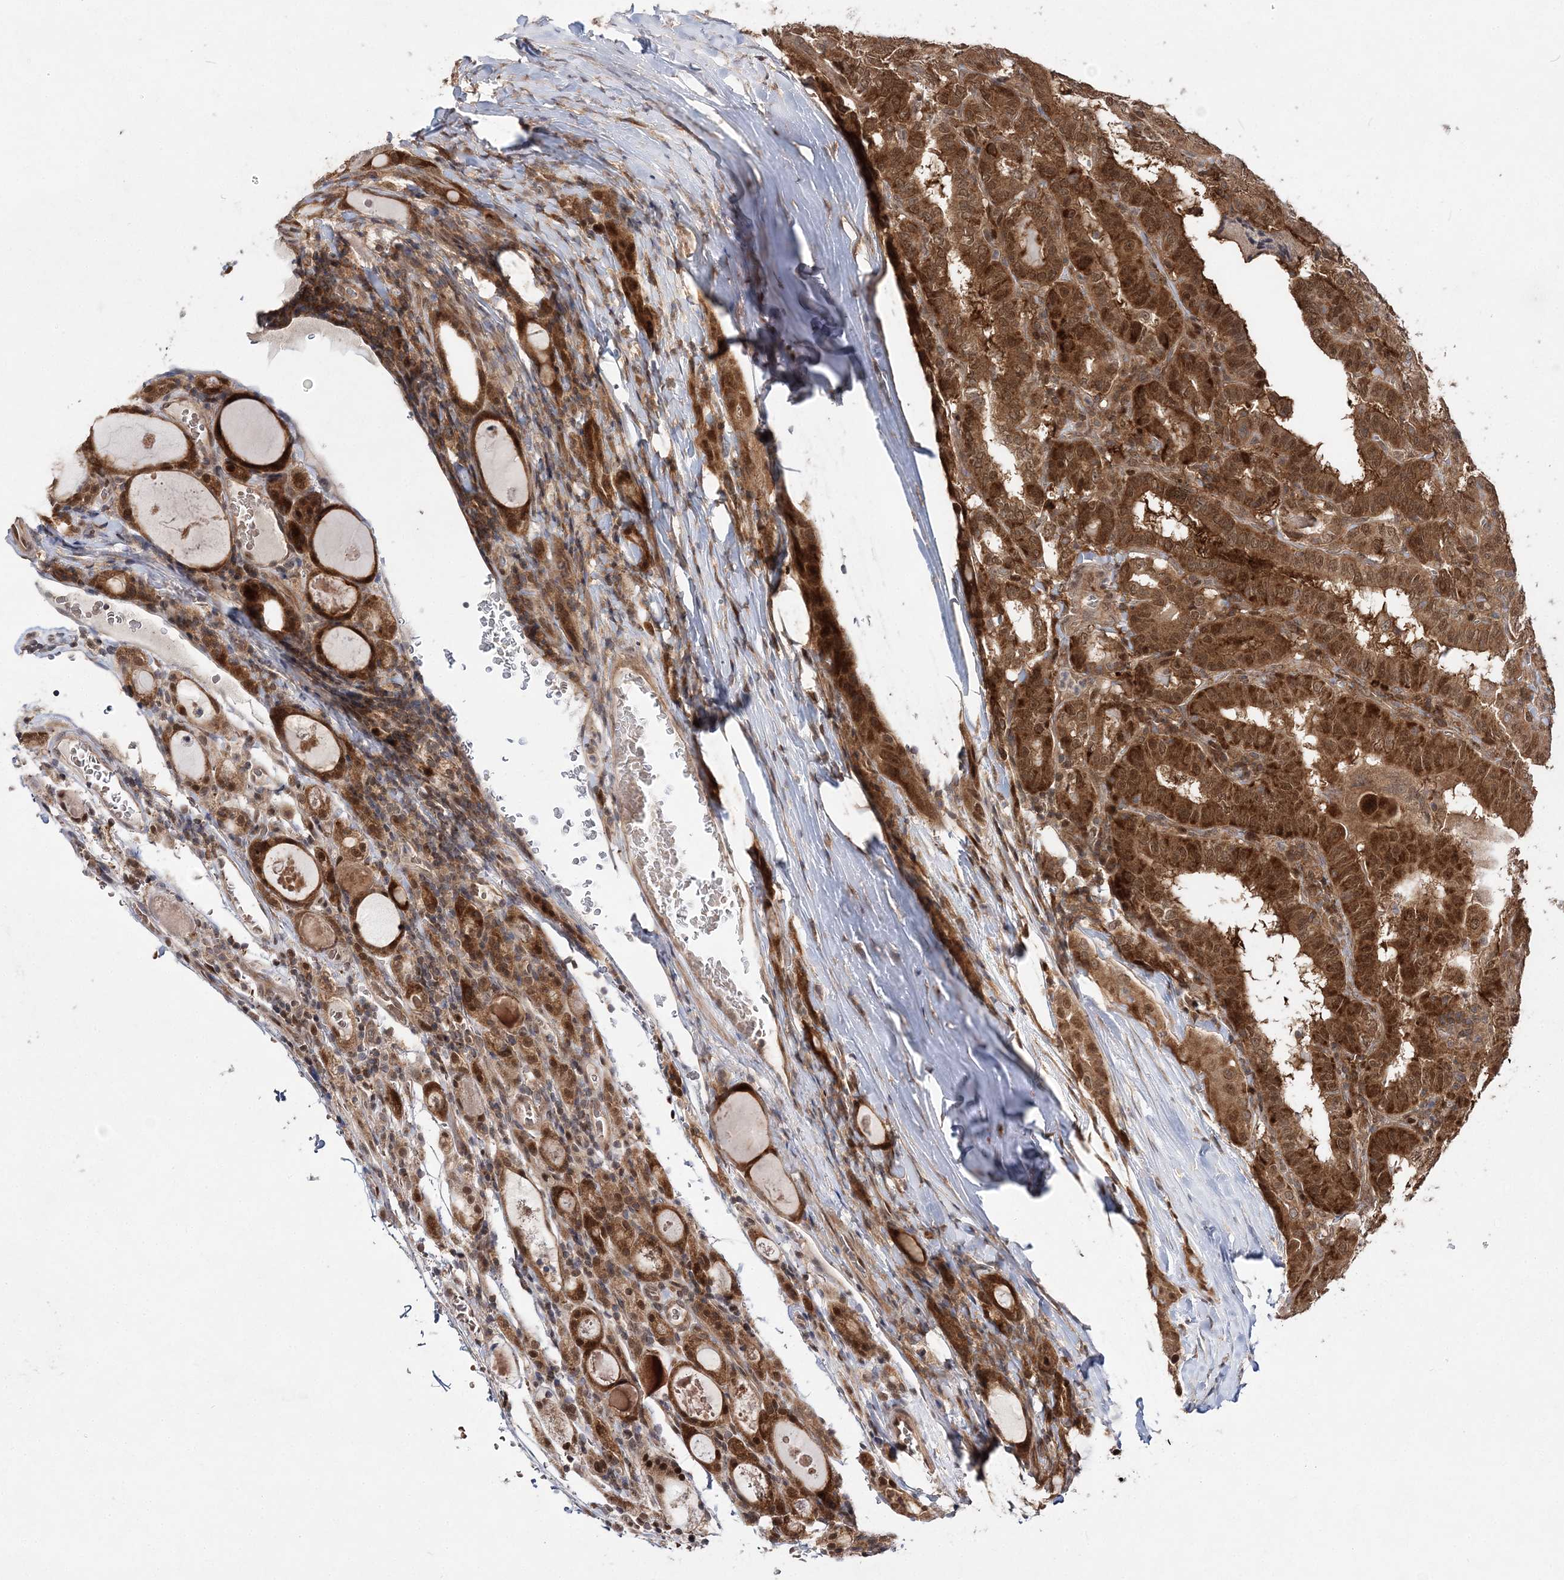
{"staining": {"intensity": "strong", "quantity": ">75%", "location": "cytoplasmic/membranous,nuclear"}, "tissue": "thyroid cancer", "cell_type": "Tumor cells", "image_type": "cancer", "snomed": [{"axis": "morphology", "description": "Papillary adenocarcinoma, NOS"}, {"axis": "topography", "description": "Thyroid gland"}], "caption": "A high-resolution photomicrograph shows immunohistochemistry staining of thyroid papillary adenocarcinoma, which displays strong cytoplasmic/membranous and nuclear expression in approximately >75% of tumor cells.", "gene": "NIF3L1", "patient": {"sex": "female", "age": 72}}